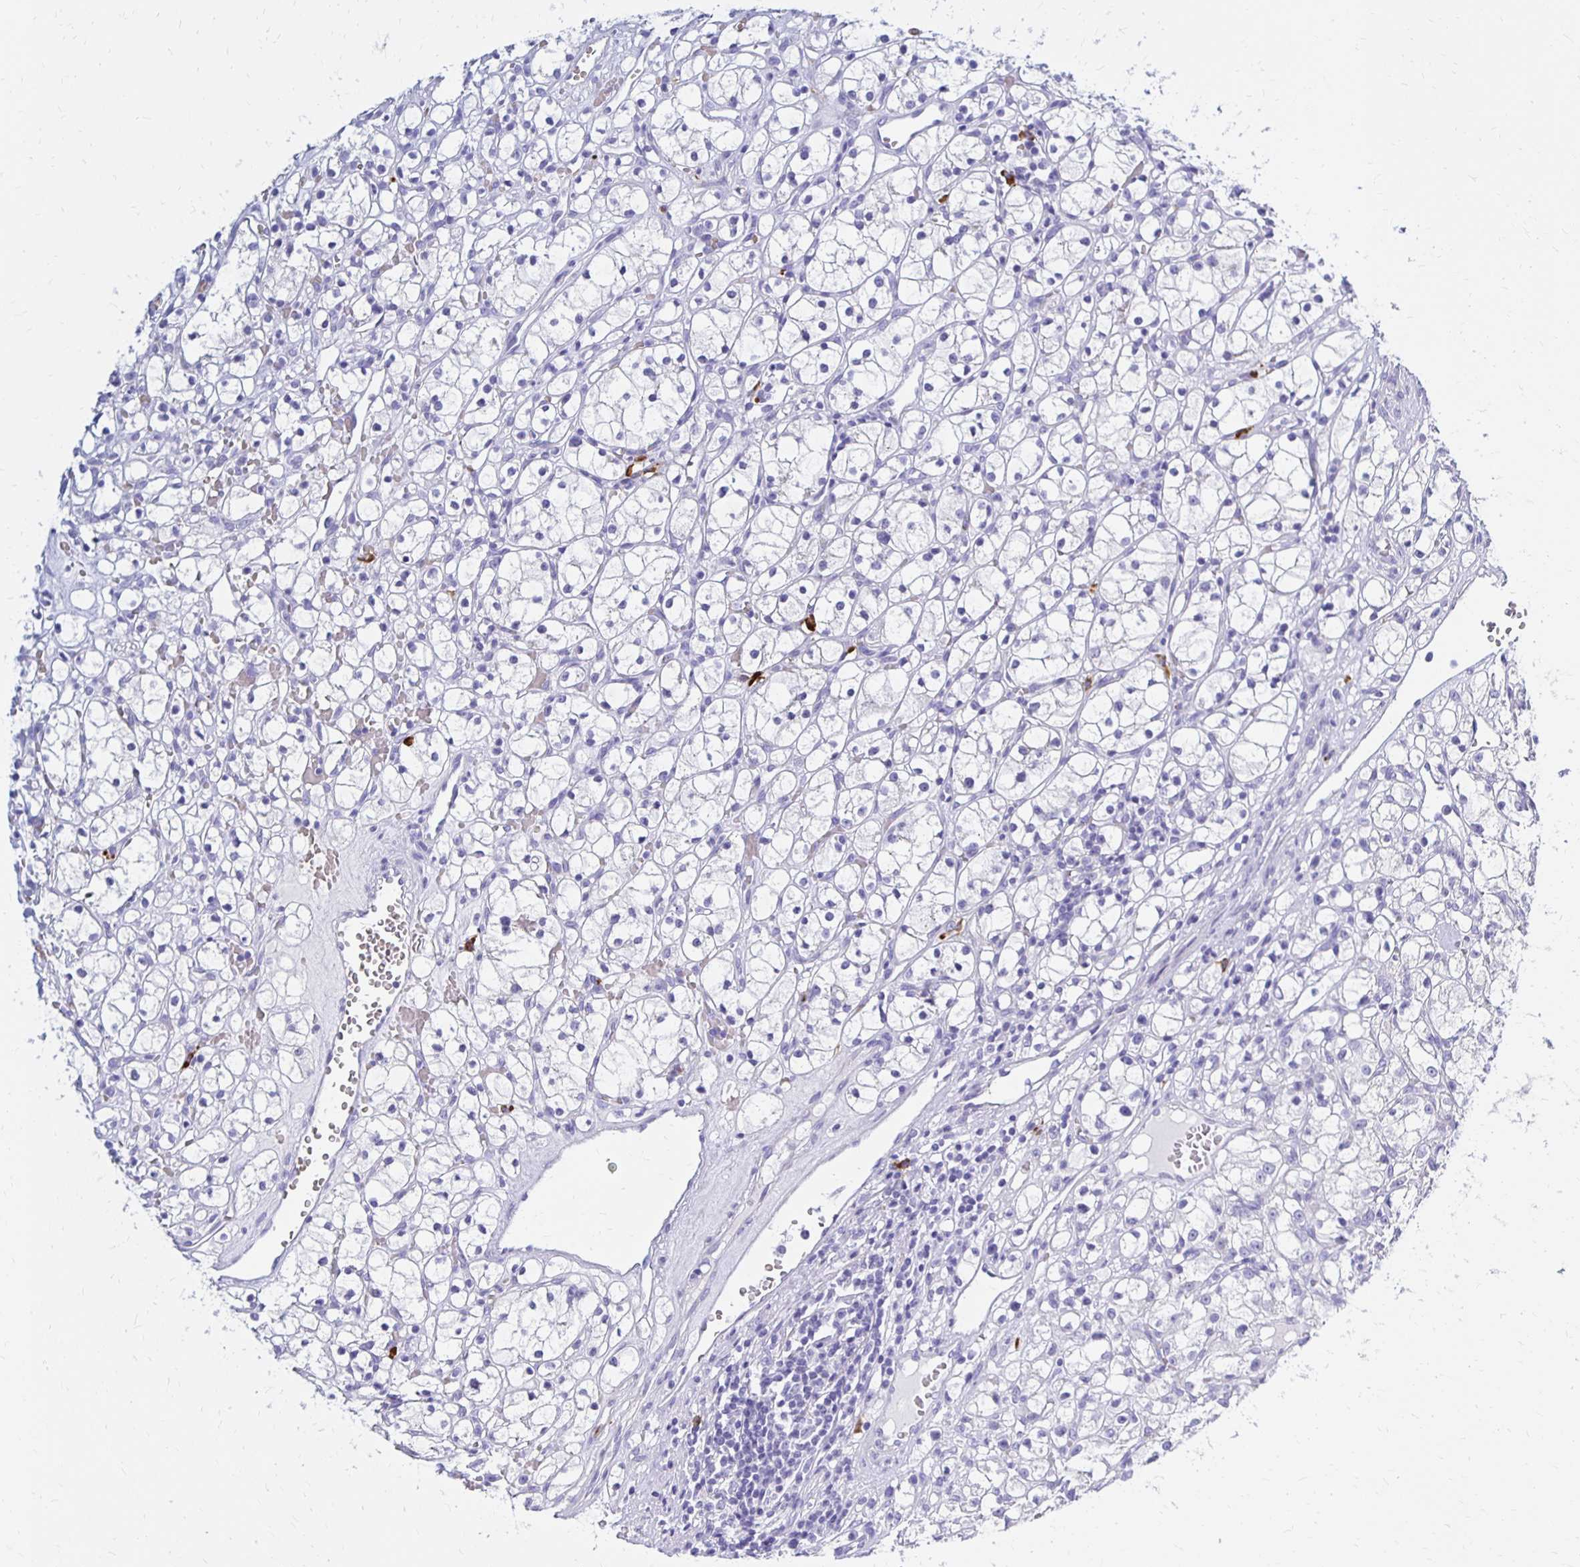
{"staining": {"intensity": "negative", "quantity": "none", "location": "none"}, "tissue": "renal cancer", "cell_type": "Tumor cells", "image_type": "cancer", "snomed": [{"axis": "morphology", "description": "Adenocarcinoma, NOS"}, {"axis": "topography", "description": "Kidney"}], "caption": "Tumor cells are negative for protein expression in human adenocarcinoma (renal).", "gene": "FNTB", "patient": {"sex": "female", "age": 59}}